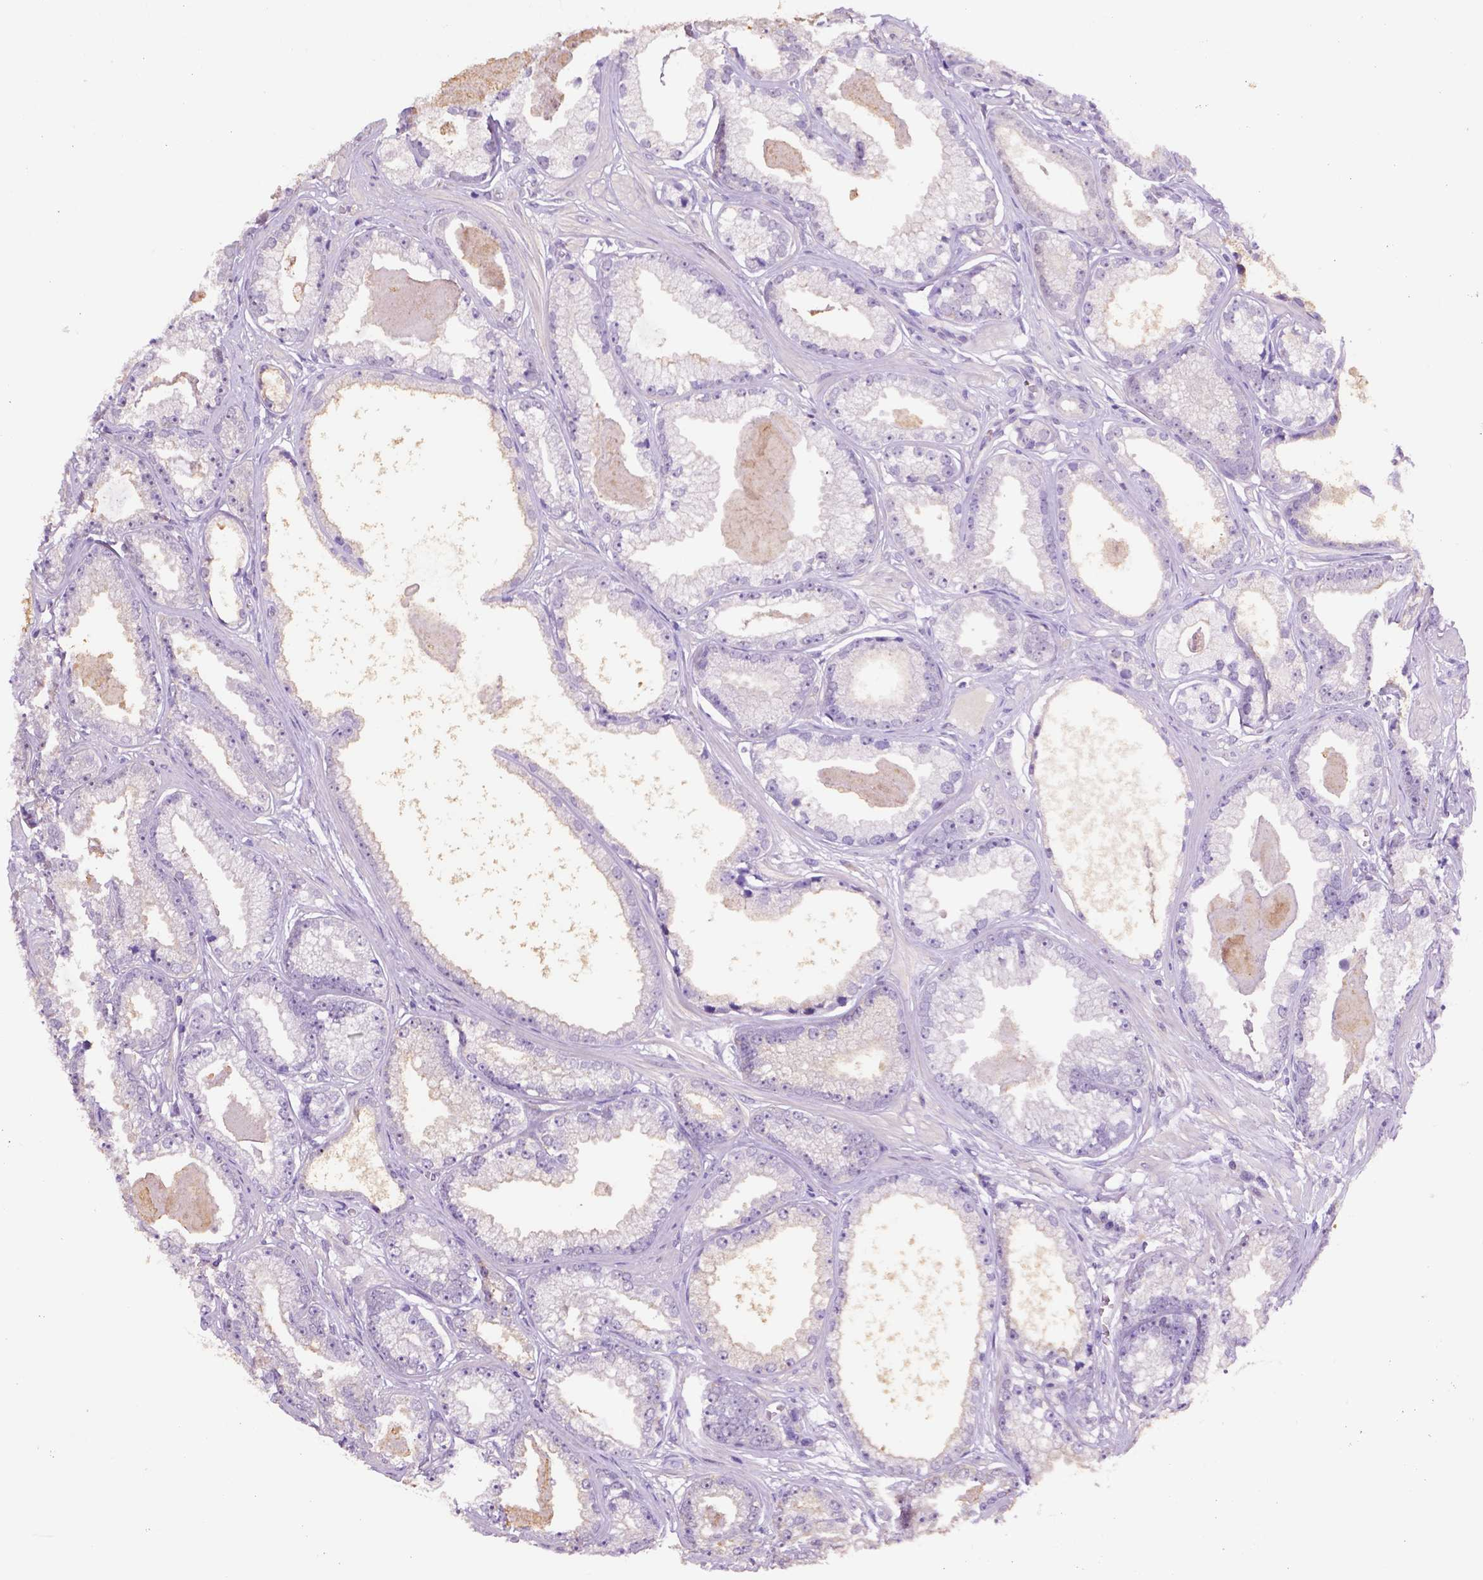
{"staining": {"intensity": "weak", "quantity": "<25%", "location": "cytoplasmic/membranous"}, "tissue": "prostate cancer", "cell_type": "Tumor cells", "image_type": "cancer", "snomed": [{"axis": "morphology", "description": "Adenocarcinoma, Low grade"}, {"axis": "topography", "description": "Prostate"}], "caption": "Prostate adenocarcinoma (low-grade) was stained to show a protein in brown. There is no significant positivity in tumor cells.", "gene": "SCML4", "patient": {"sex": "male", "age": 64}}